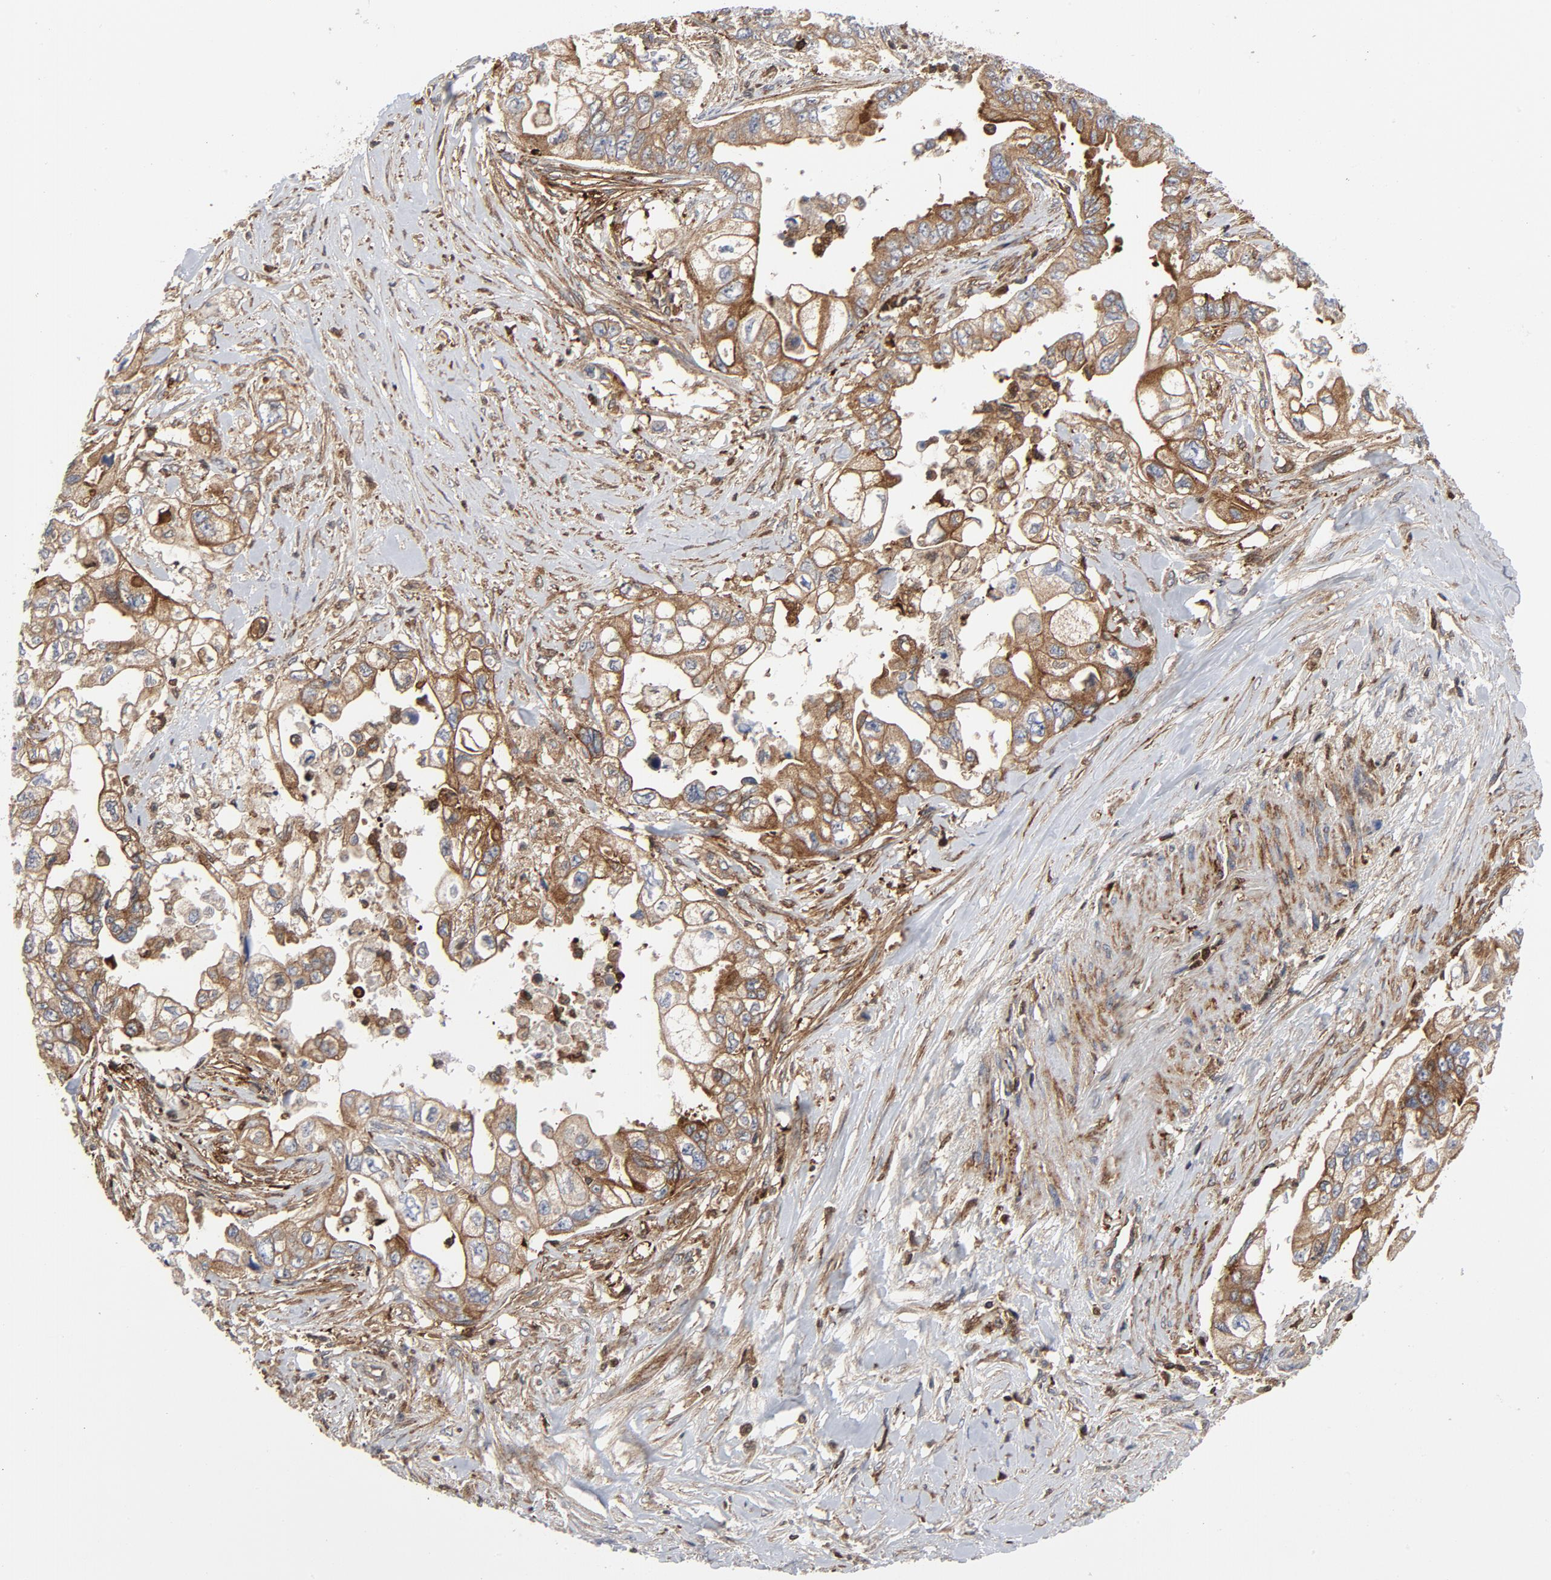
{"staining": {"intensity": "moderate", "quantity": ">75%", "location": "cytoplasmic/membranous"}, "tissue": "pancreatic cancer", "cell_type": "Tumor cells", "image_type": "cancer", "snomed": [{"axis": "morphology", "description": "Normal tissue, NOS"}, {"axis": "topography", "description": "Pancreas"}], "caption": "Immunohistochemistry histopathology image of human pancreatic cancer stained for a protein (brown), which reveals medium levels of moderate cytoplasmic/membranous expression in approximately >75% of tumor cells.", "gene": "YES1", "patient": {"sex": "male", "age": 42}}